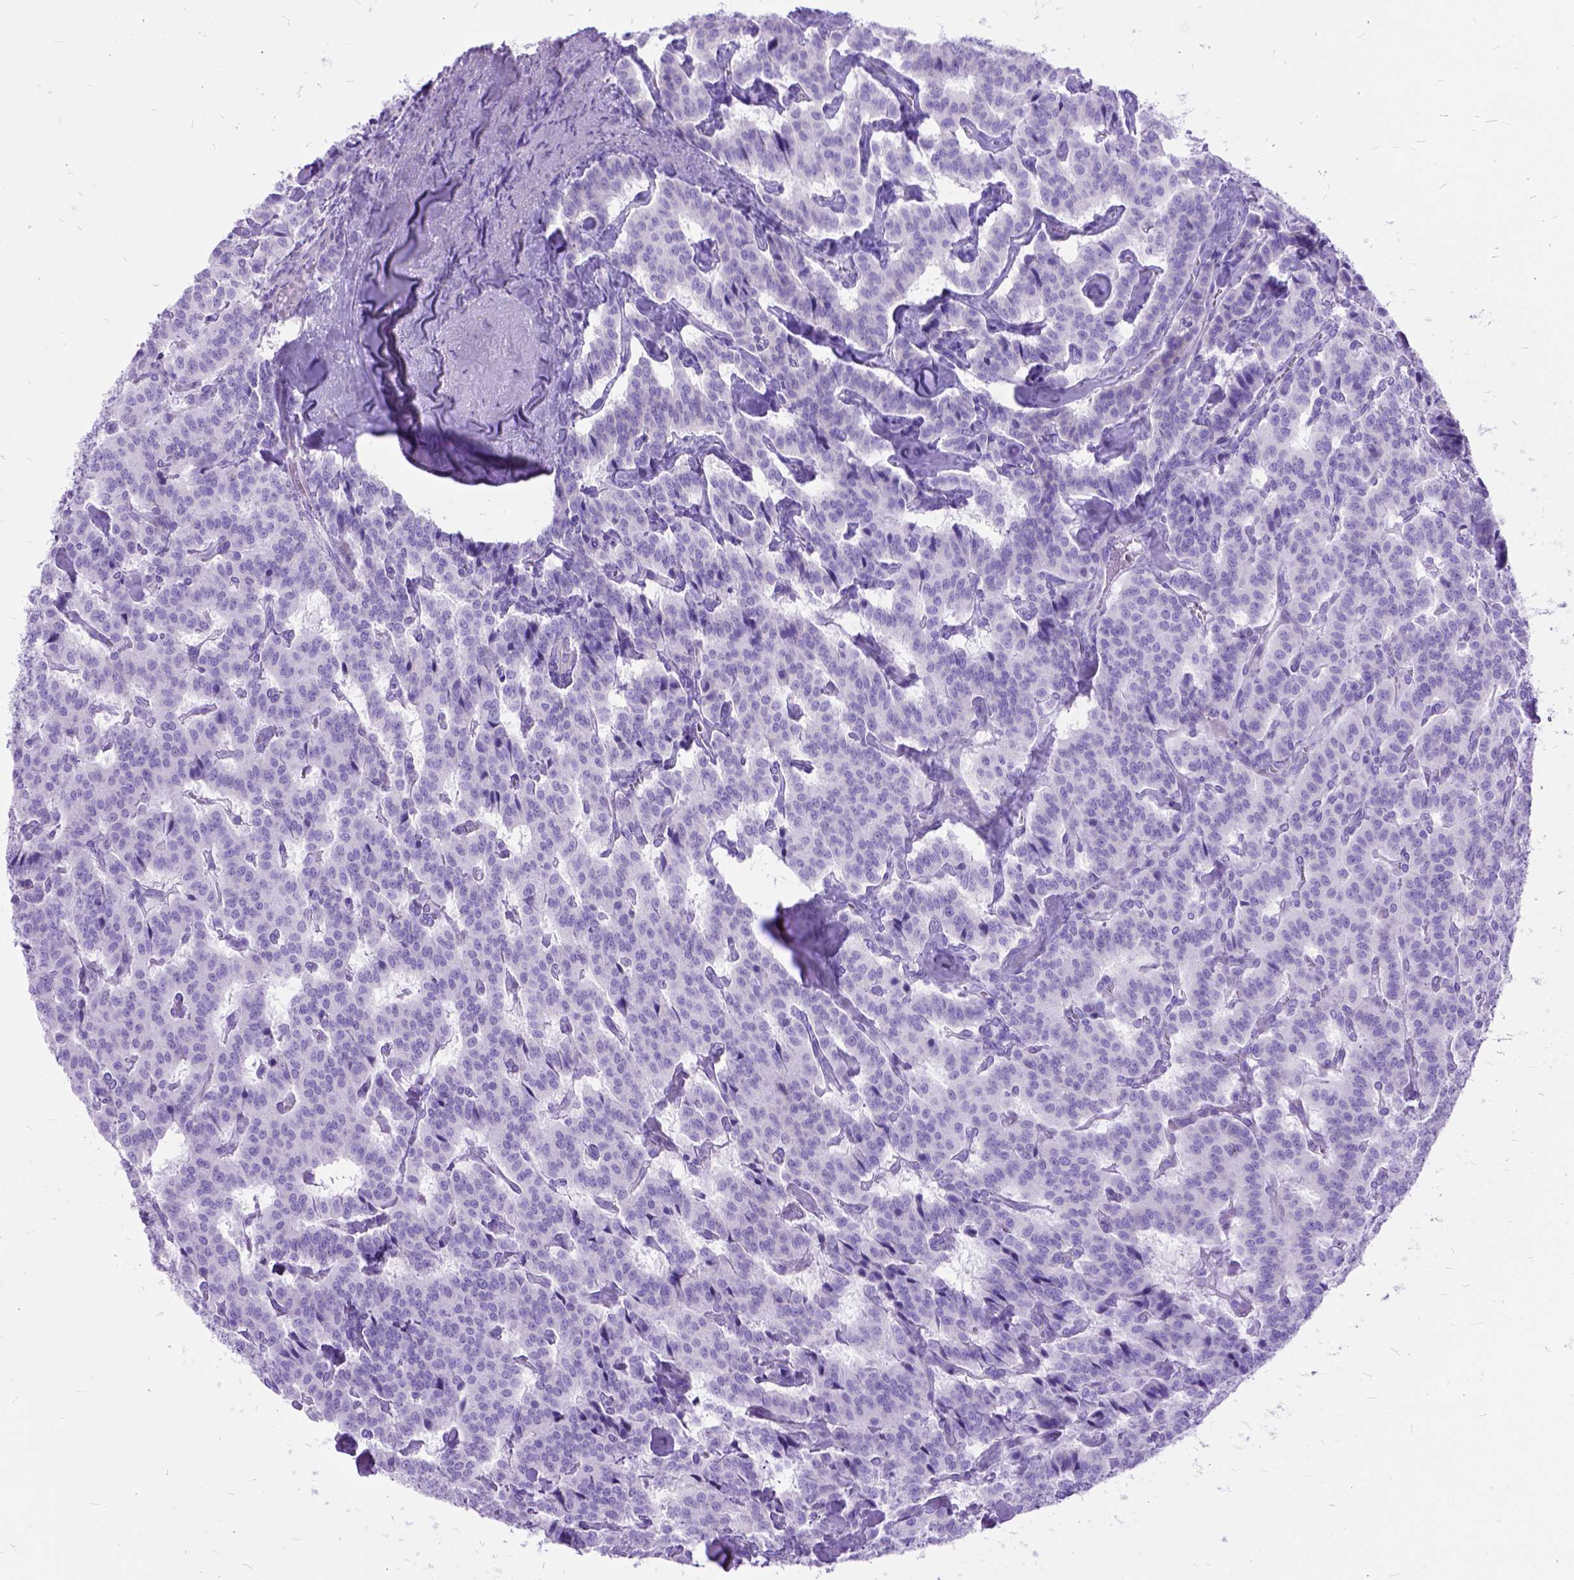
{"staining": {"intensity": "negative", "quantity": "none", "location": "none"}, "tissue": "carcinoid", "cell_type": "Tumor cells", "image_type": "cancer", "snomed": [{"axis": "morphology", "description": "Carcinoid, malignant, NOS"}, {"axis": "topography", "description": "Lung"}], "caption": "Immunohistochemistry micrograph of human carcinoid (malignant) stained for a protein (brown), which demonstrates no expression in tumor cells.", "gene": "DNAH2", "patient": {"sex": "female", "age": 46}}